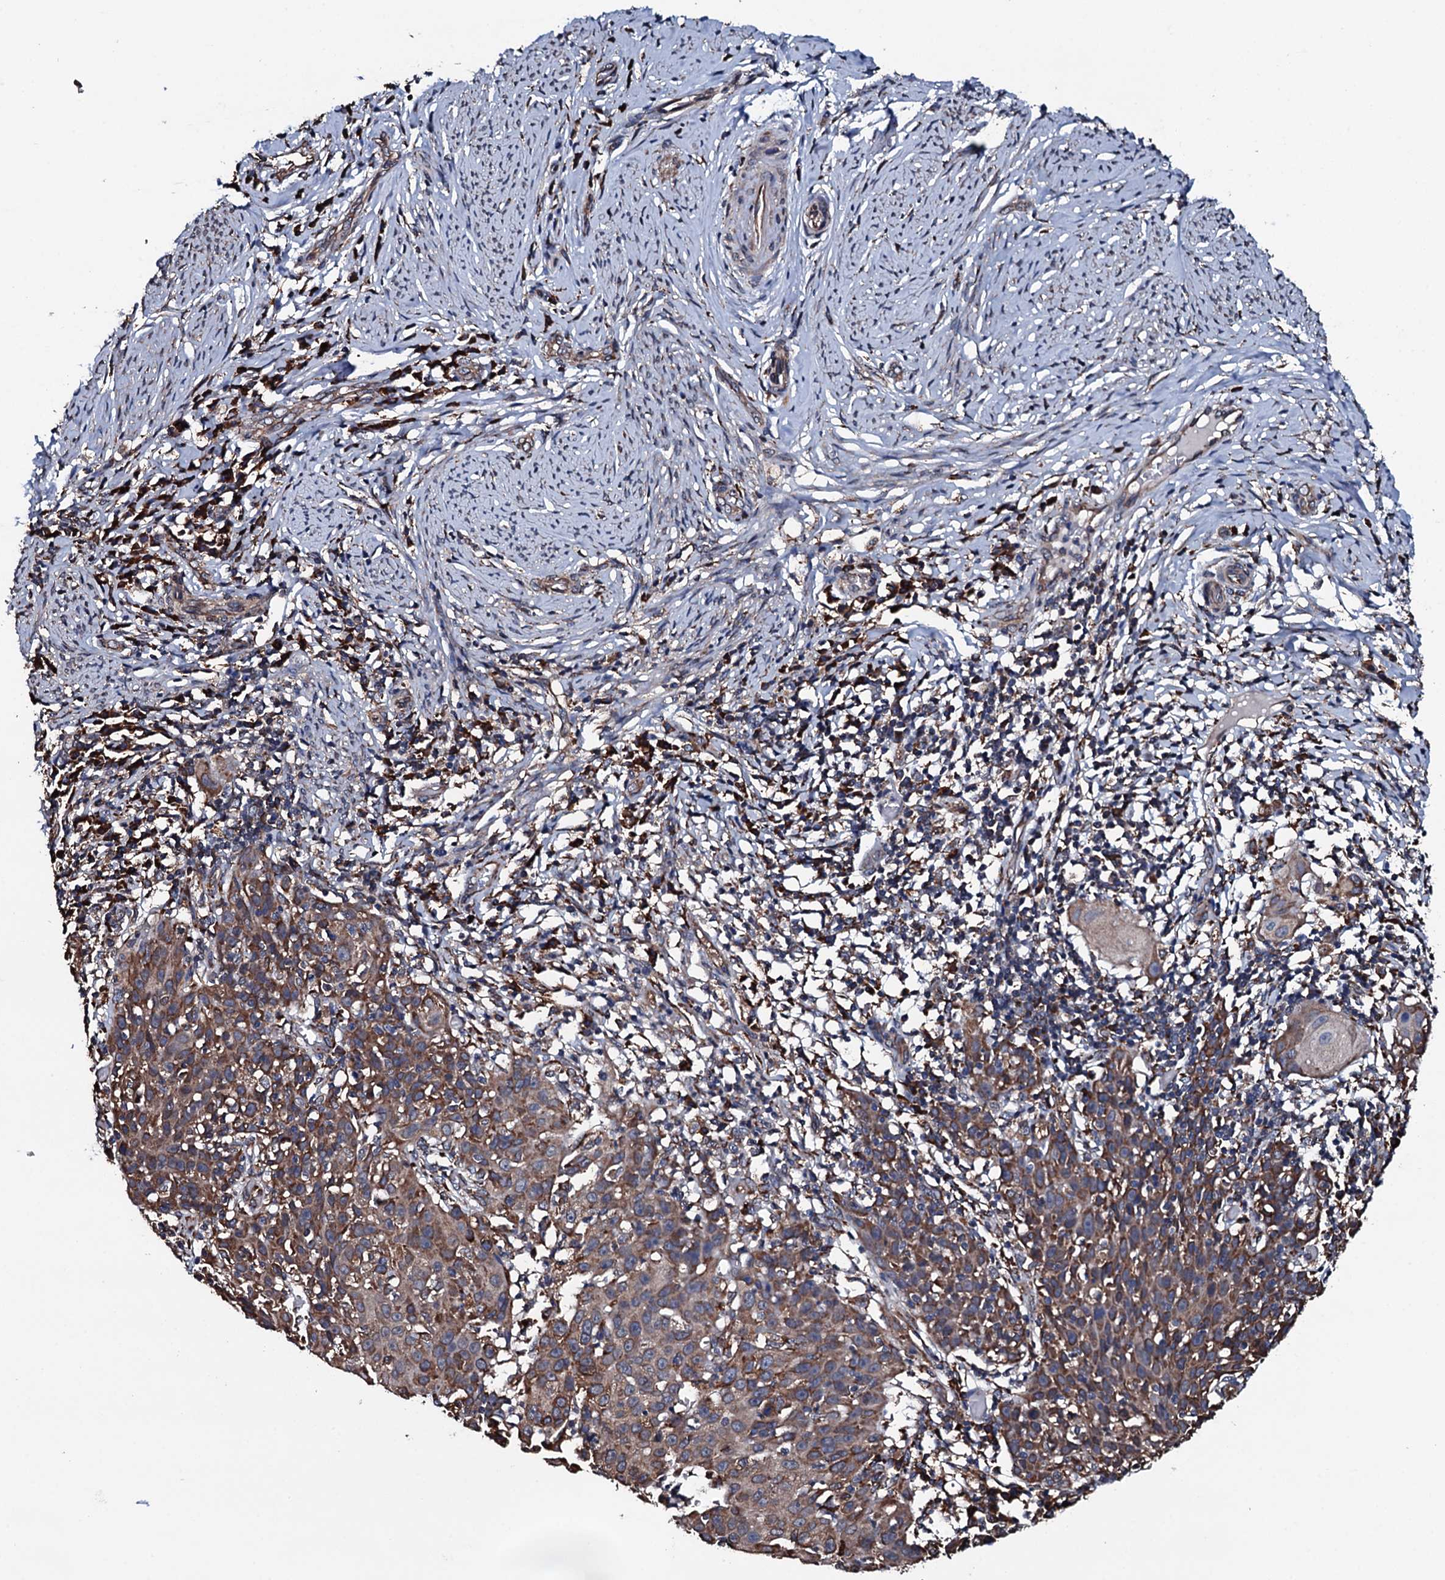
{"staining": {"intensity": "moderate", "quantity": ">75%", "location": "cytoplasmic/membranous"}, "tissue": "cervical cancer", "cell_type": "Tumor cells", "image_type": "cancer", "snomed": [{"axis": "morphology", "description": "Squamous cell carcinoma, NOS"}, {"axis": "topography", "description": "Cervix"}], "caption": "An immunohistochemistry image of tumor tissue is shown. Protein staining in brown shows moderate cytoplasmic/membranous positivity in squamous cell carcinoma (cervical) within tumor cells.", "gene": "RAB12", "patient": {"sex": "female", "age": 50}}